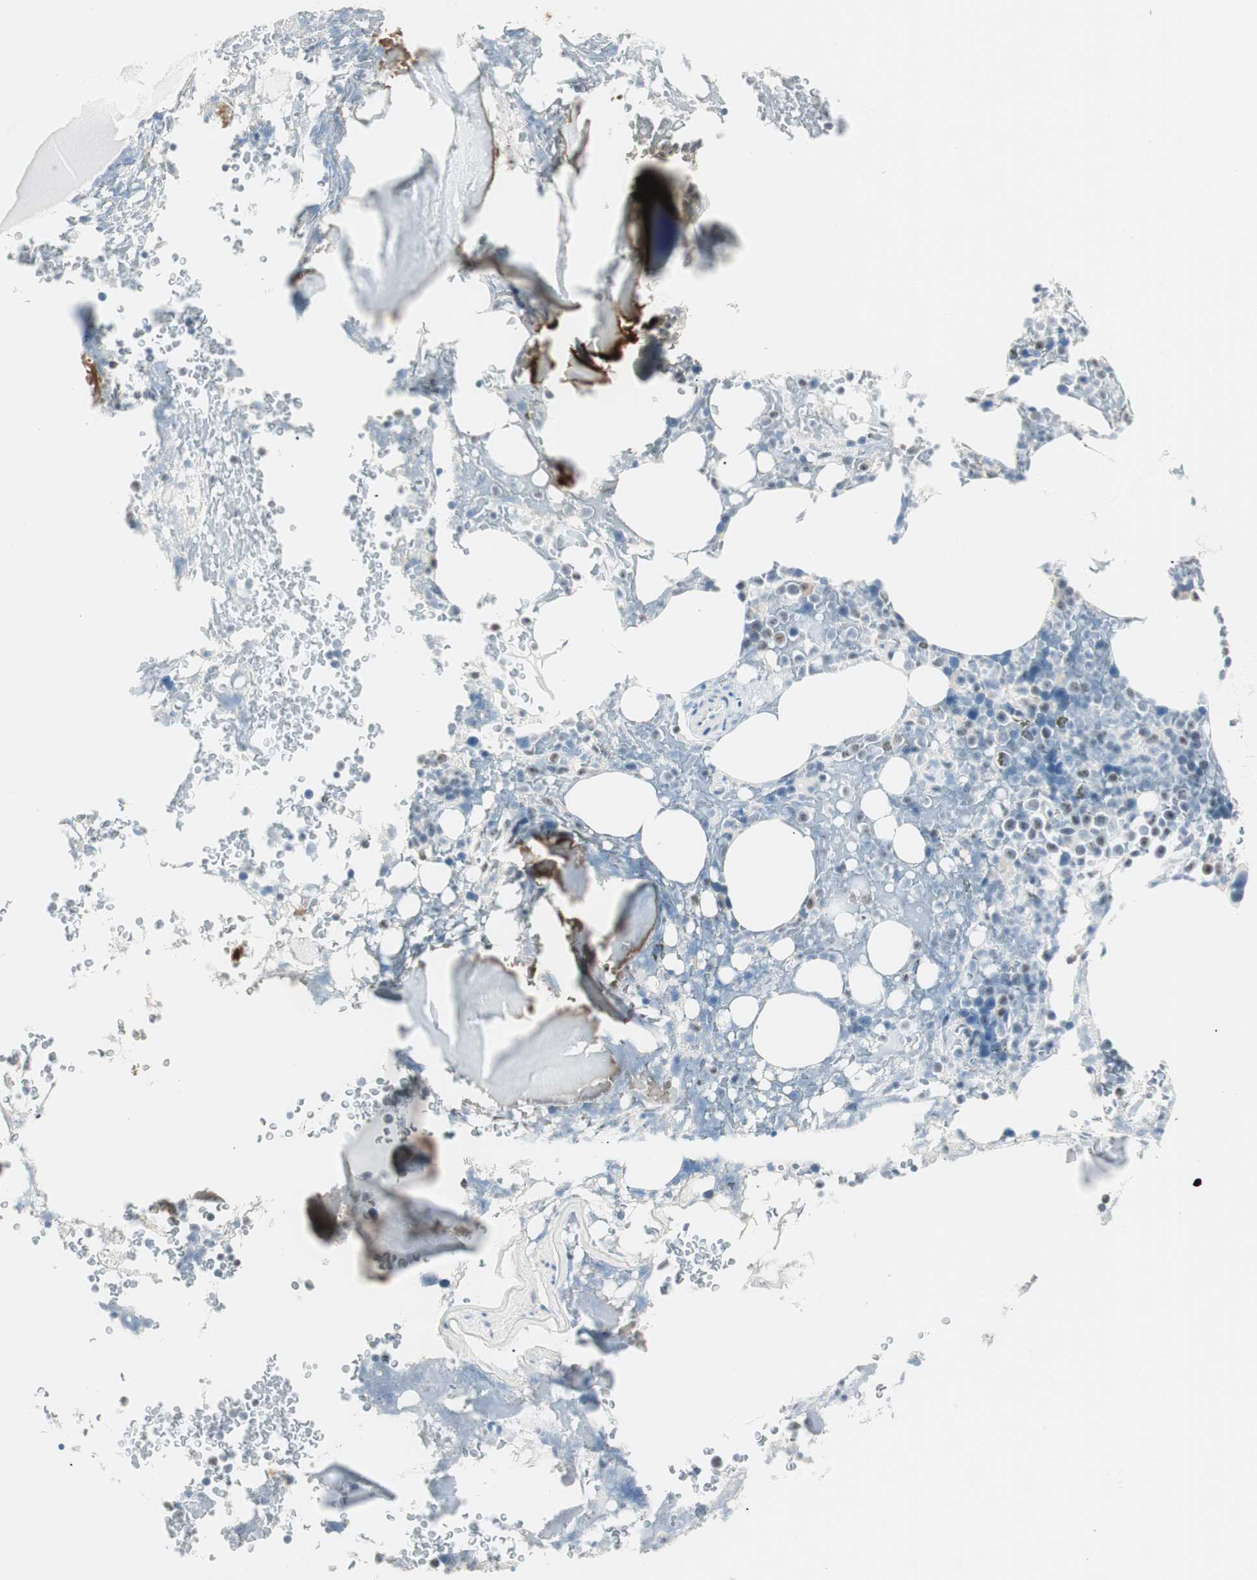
{"staining": {"intensity": "weak", "quantity": "<25%", "location": "nuclear"}, "tissue": "bone marrow", "cell_type": "Hematopoietic cells", "image_type": "normal", "snomed": [{"axis": "morphology", "description": "Normal tissue, NOS"}, {"axis": "topography", "description": "Bone marrow"}], "caption": "High power microscopy photomicrograph of an IHC micrograph of unremarkable bone marrow, revealing no significant staining in hematopoietic cells. (Immunohistochemistry (ihc), brightfield microscopy, high magnification).", "gene": "HOXB13", "patient": {"sex": "female", "age": 66}}